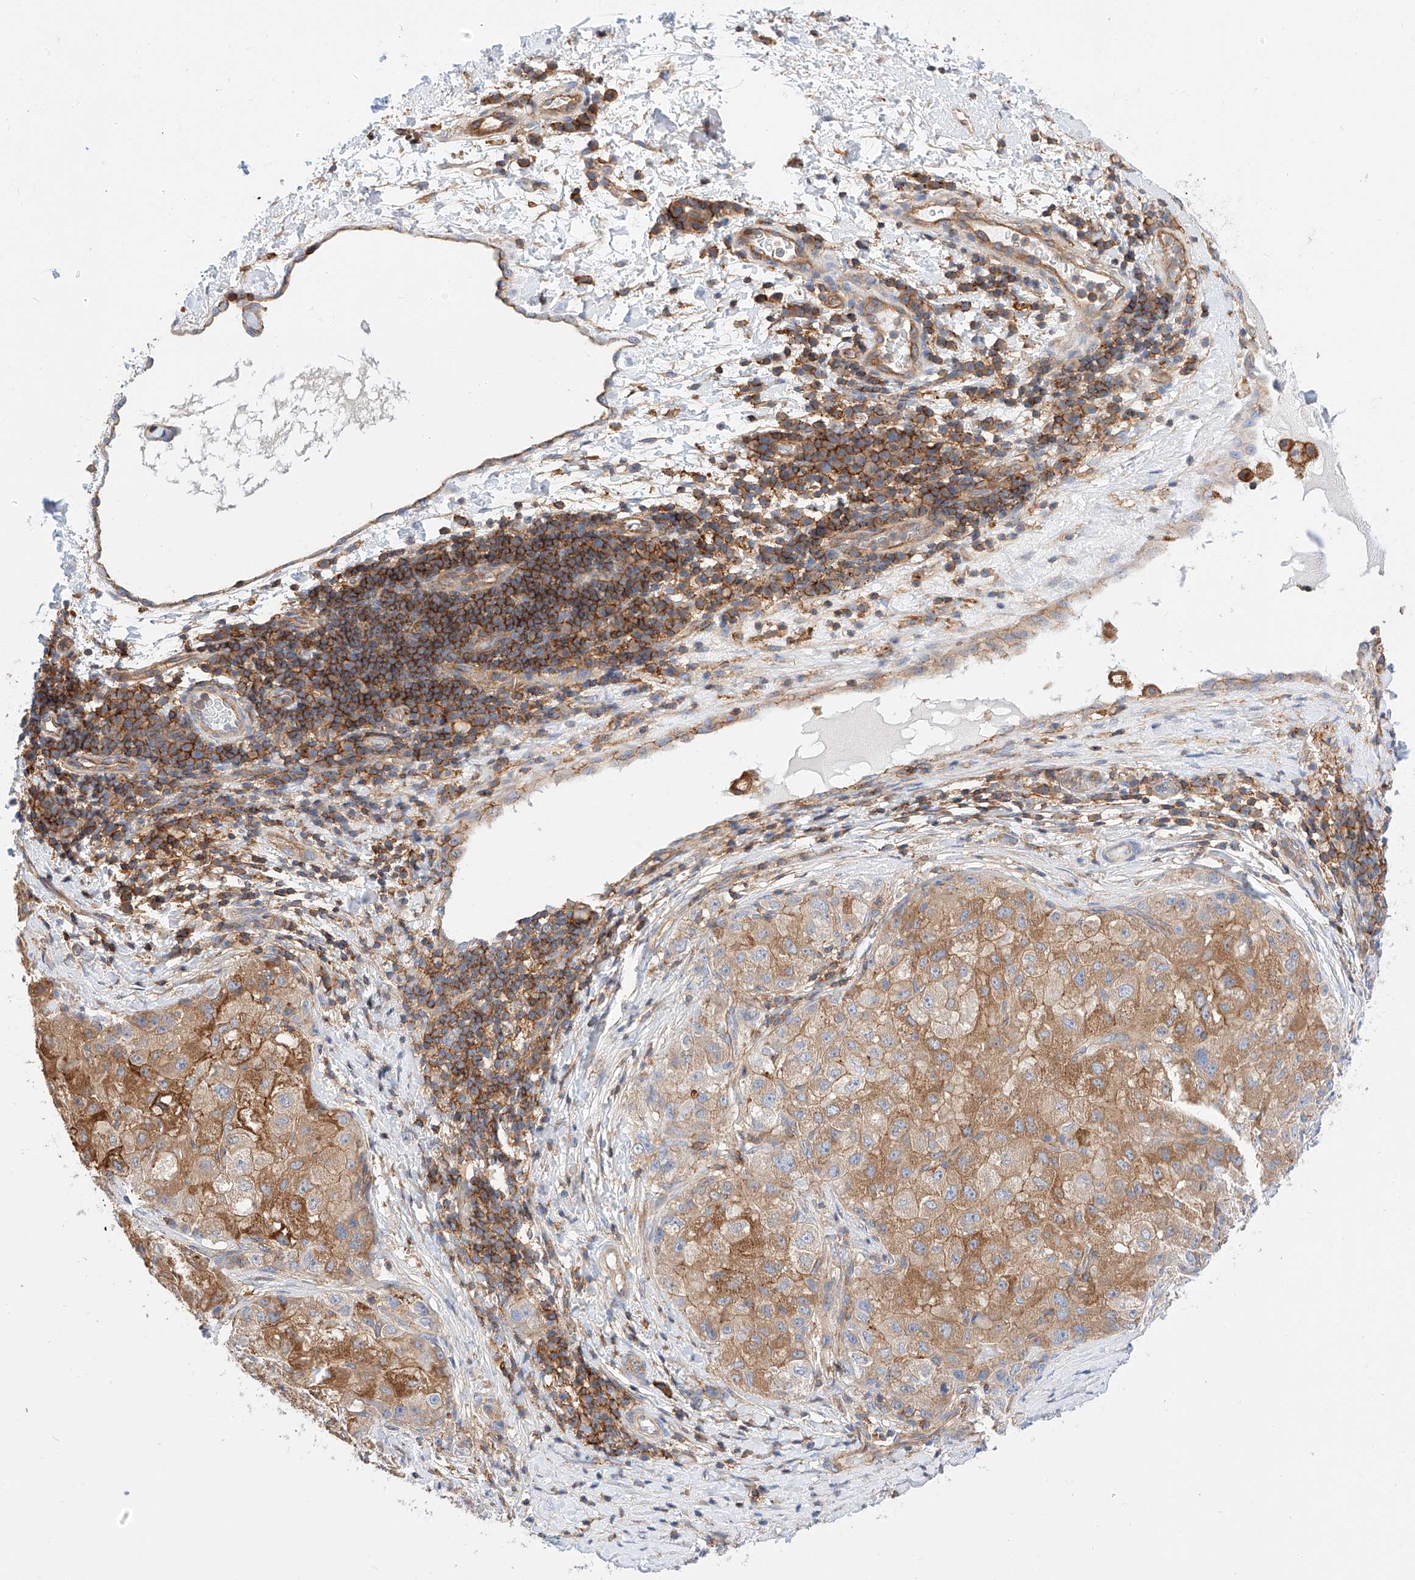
{"staining": {"intensity": "moderate", "quantity": ">75%", "location": "cytoplasmic/membranous"}, "tissue": "liver cancer", "cell_type": "Tumor cells", "image_type": "cancer", "snomed": [{"axis": "morphology", "description": "Carcinoma, Hepatocellular, NOS"}, {"axis": "topography", "description": "Liver"}], "caption": "The image exhibits immunohistochemical staining of liver hepatocellular carcinoma. There is moderate cytoplasmic/membranous staining is present in approximately >75% of tumor cells. (Brightfield microscopy of DAB IHC at high magnification).", "gene": "HAUS4", "patient": {"sex": "male", "age": 80}}